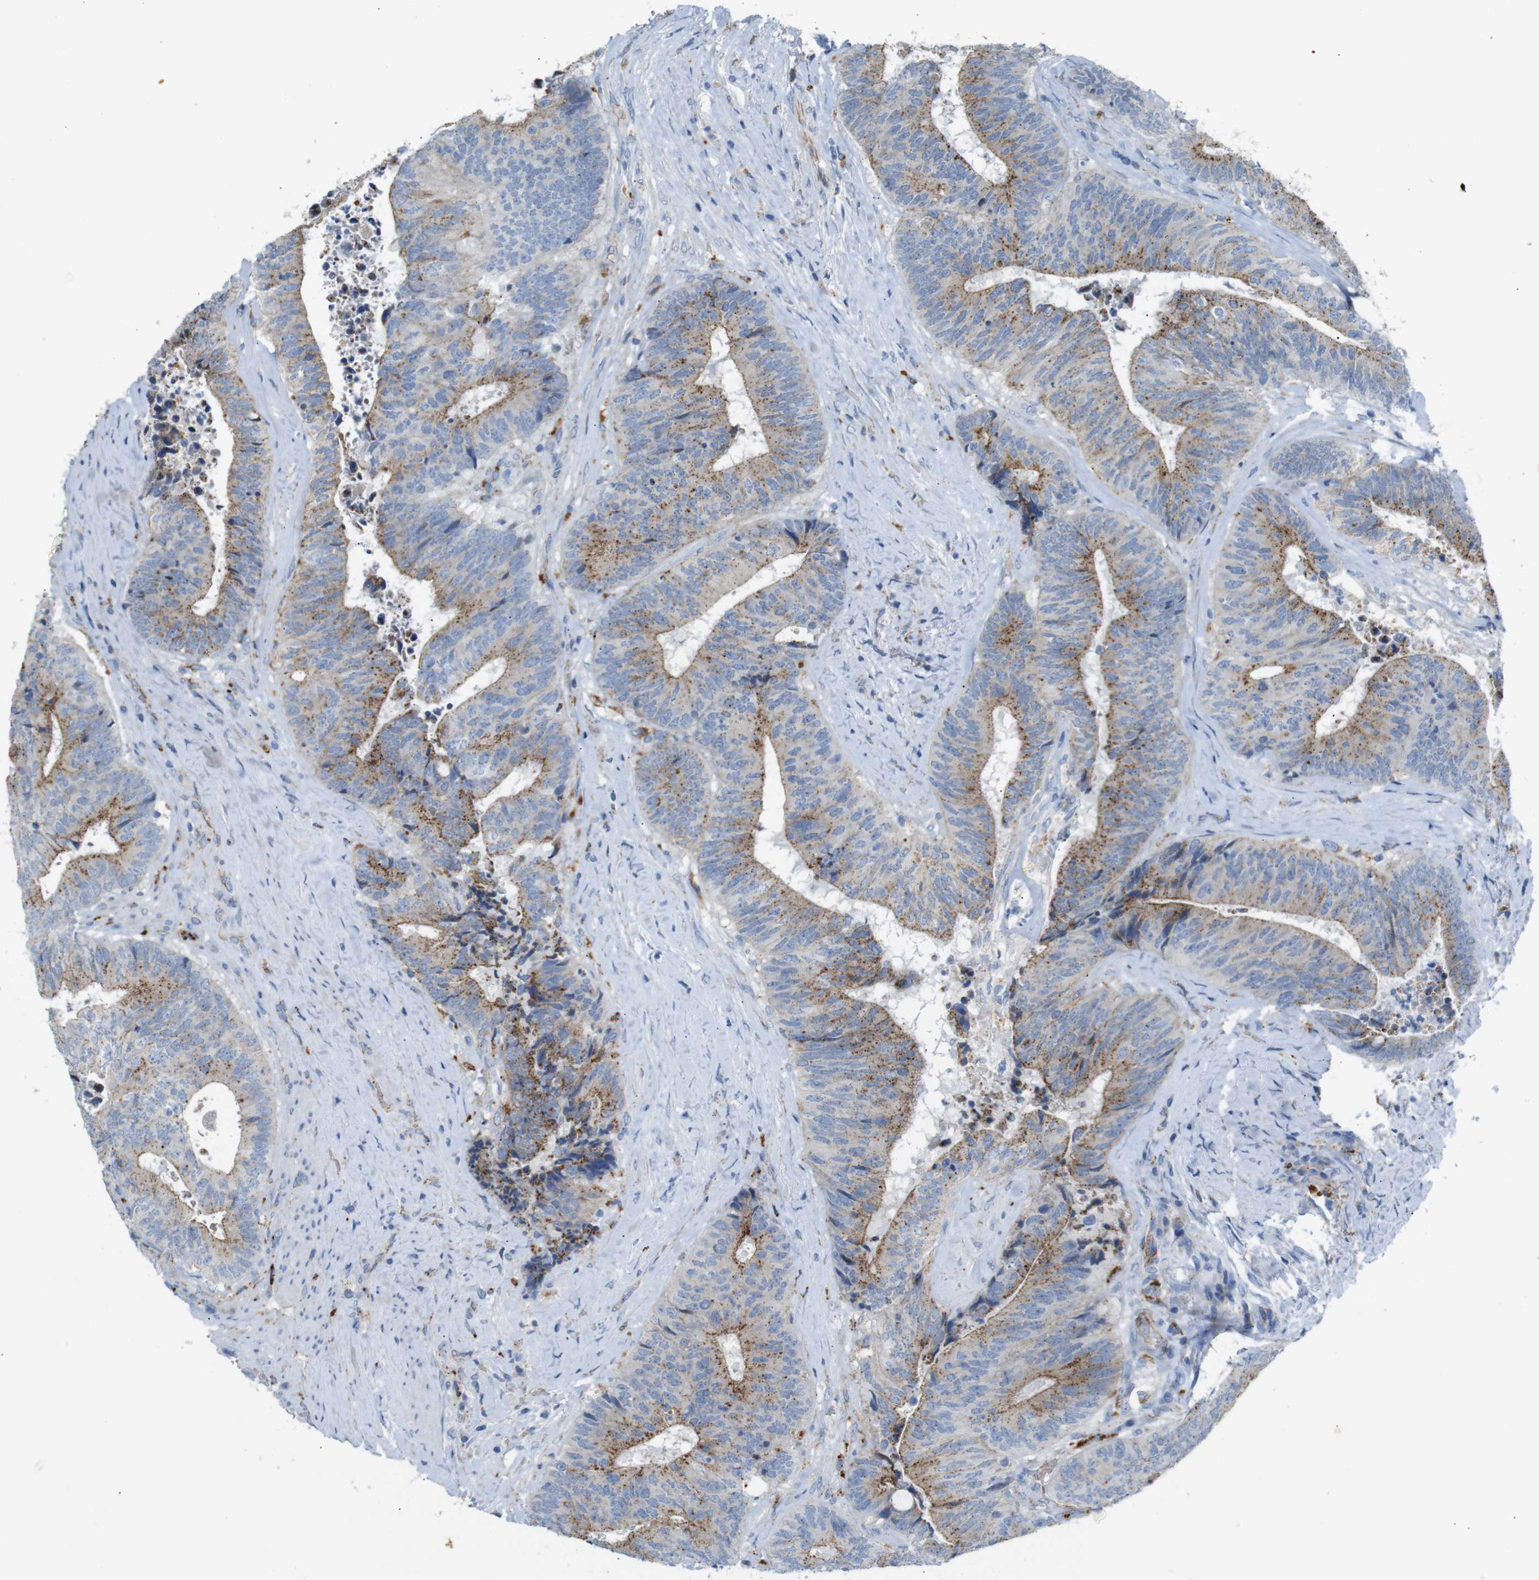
{"staining": {"intensity": "moderate", "quantity": ">75%", "location": "cytoplasmic/membranous"}, "tissue": "colorectal cancer", "cell_type": "Tumor cells", "image_type": "cancer", "snomed": [{"axis": "morphology", "description": "Adenocarcinoma, NOS"}, {"axis": "topography", "description": "Rectum"}], "caption": "The immunohistochemical stain highlights moderate cytoplasmic/membranous expression in tumor cells of colorectal adenocarcinoma tissue. (DAB (3,3'-diaminobenzidine) IHC, brown staining for protein, blue staining for nuclei).", "gene": "NHLRC3", "patient": {"sex": "male", "age": 72}}